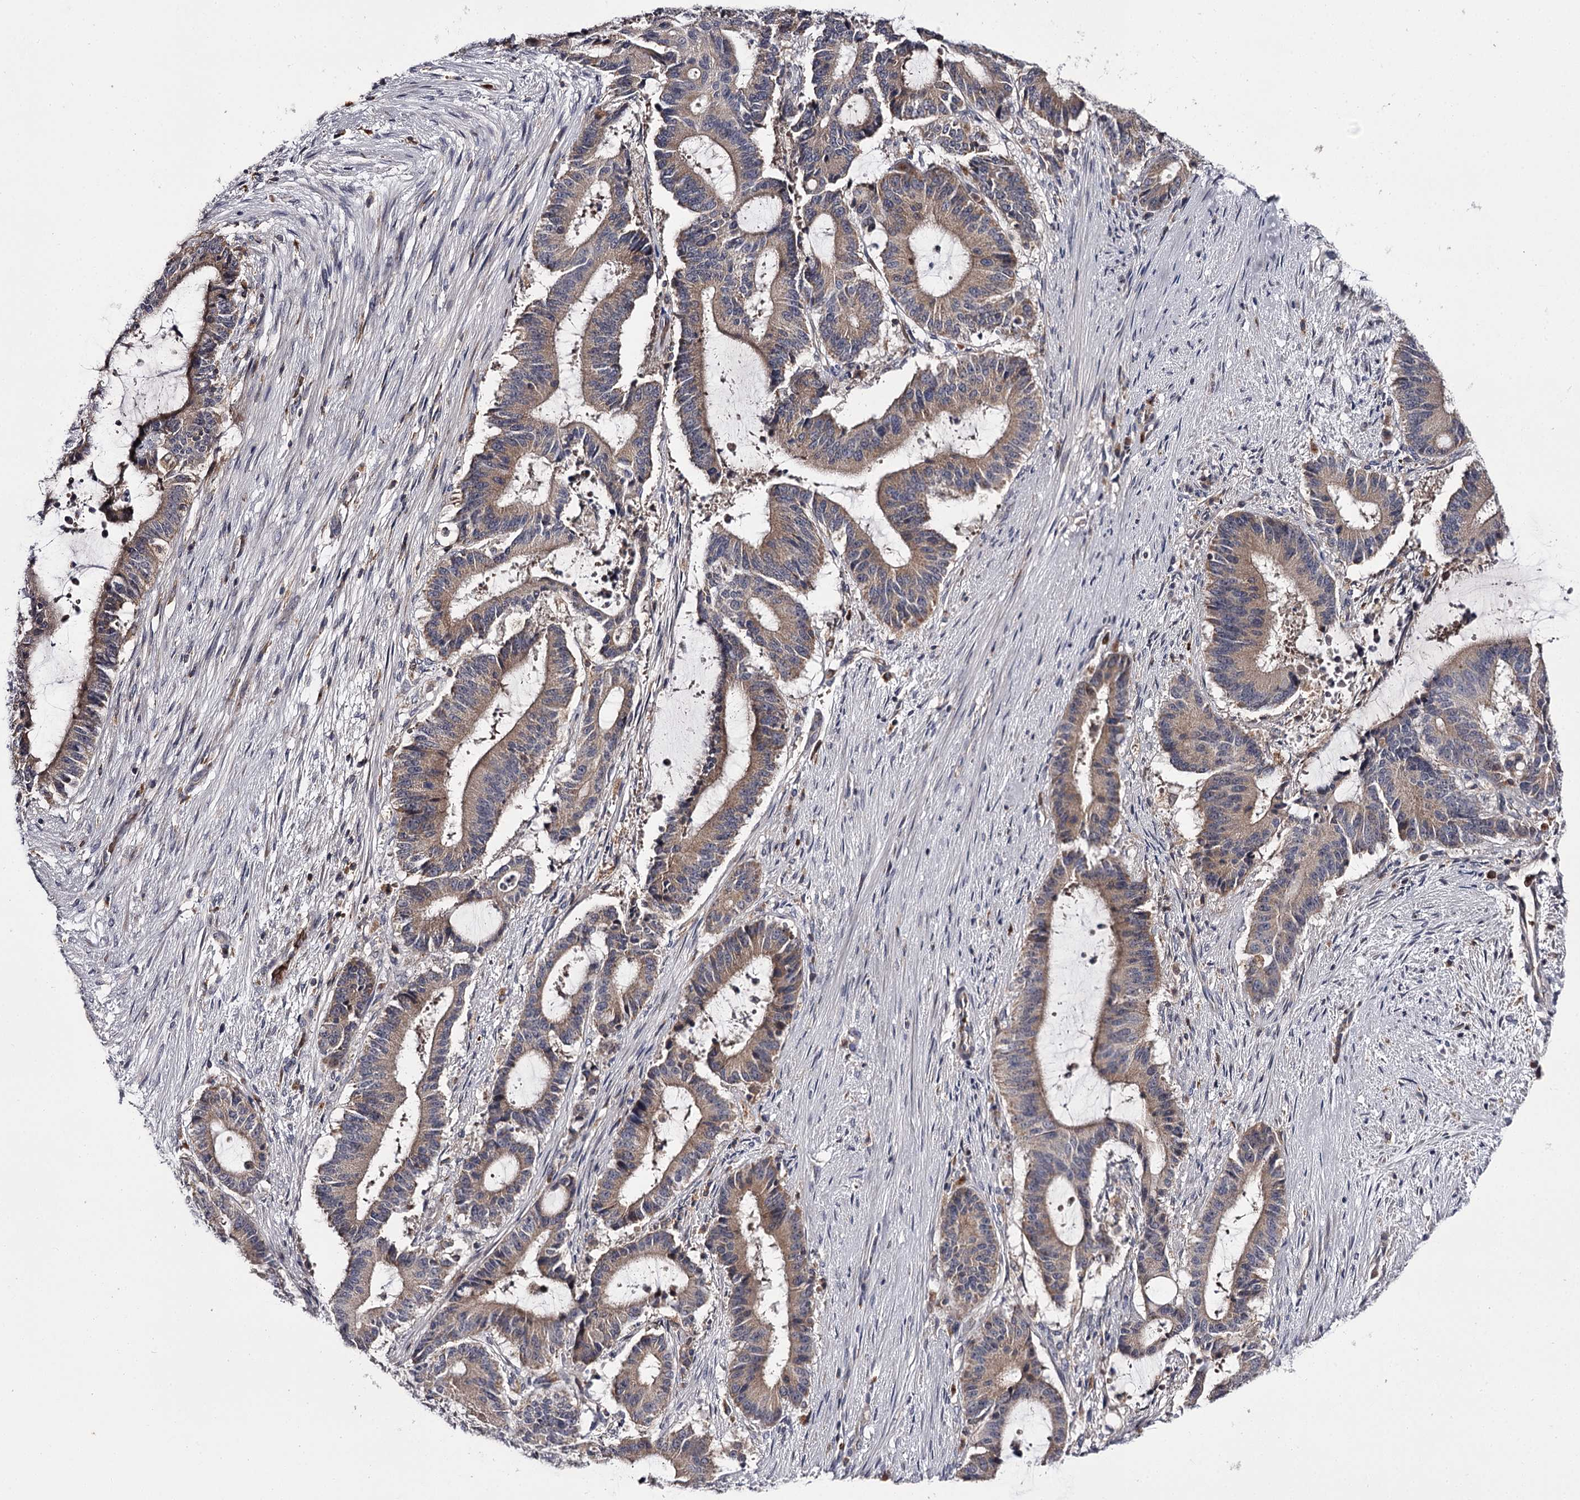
{"staining": {"intensity": "weak", "quantity": "25%-75%", "location": "cytoplasmic/membranous"}, "tissue": "liver cancer", "cell_type": "Tumor cells", "image_type": "cancer", "snomed": [{"axis": "morphology", "description": "Normal tissue, NOS"}, {"axis": "morphology", "description": "Cholangiocarcinoma"}, {"axis": "topography", "description": "Liver"}, {"axis": "topography", "description": "Peripheral nerve tissue"}], "caption": "Immunohistochemistry (IHC) staining of liver cancer (cholangiocarcinoma), which shows low levels of weak cytoplasmic/membranous expression in approximately 25%-75% of tumor cells indicating weak cytoplasmic/membranous protein staining. The staining was performed using DAB (brown) for protein detection and nuclei were counterstained in hematoxylin (blue).", "gene": "RASSF6", "patient": {"sex": "female", "age": 73}}